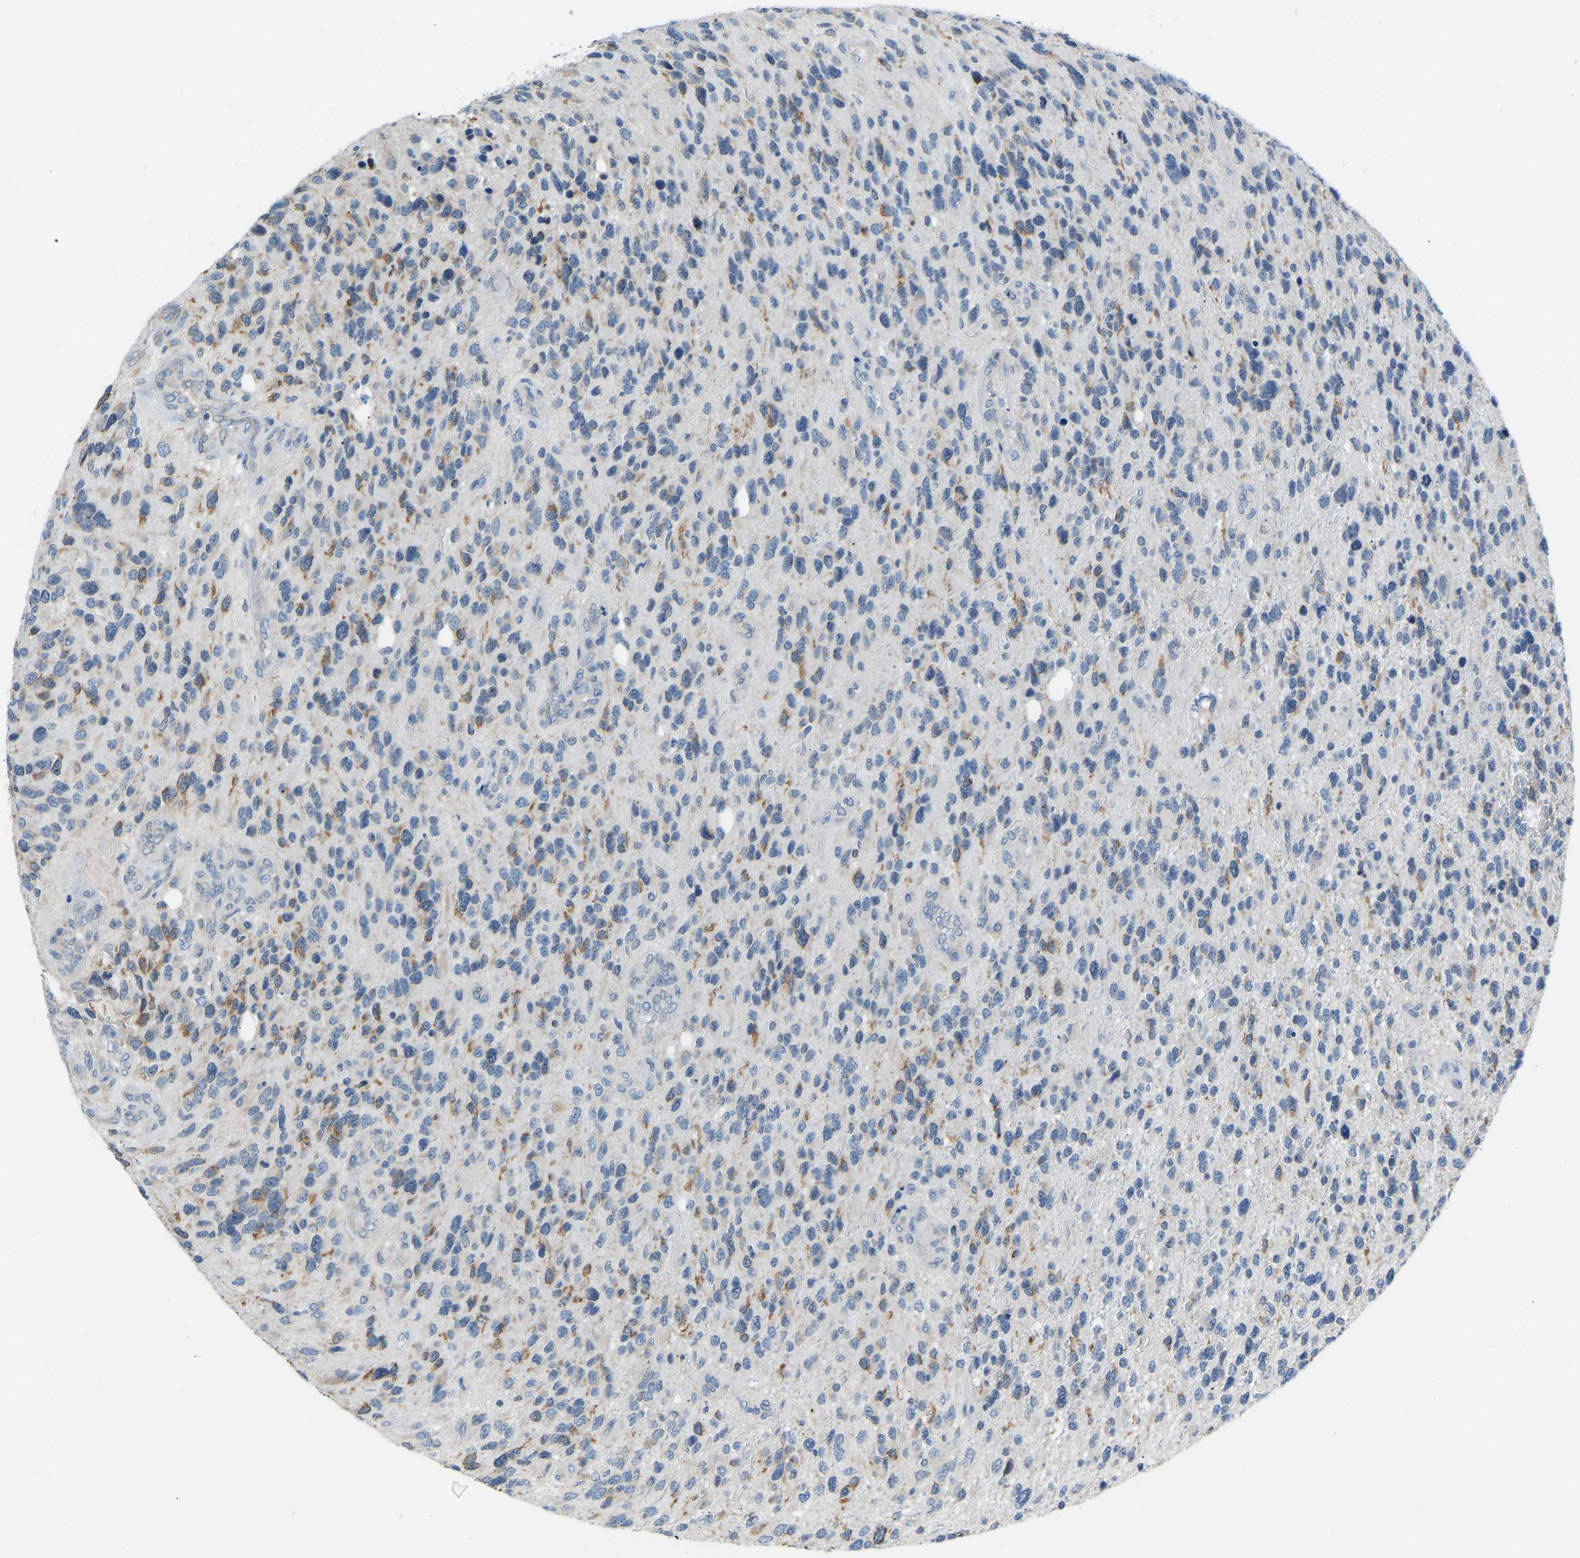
{"staining": {"intensity": "moderate", "quantity": "<25%", "location": "cytoplasmic/membranous"}, "tissue": "glioma", "cell_type": "Tumor cells", "image_type": "cancer", "snomed": [{"axis": "morphology", "description": "Glioma, malignant, High grade"}, {"axis": "topography", "description": "Brain"}], "caption": "Immunohistochemistry (IHC) micrograph of neoplastic tissue: human malignant high-grade glioma stained using immunohistochemistry (IHC) reveals low levels of moderate protein expression localized specifically in the cytoplasmic/membranous of tumor cells, appearing as a cytoplasmic/membranous brown color.", "gene": "VRK1", "patient": {"sex": "female", "age": 58}}